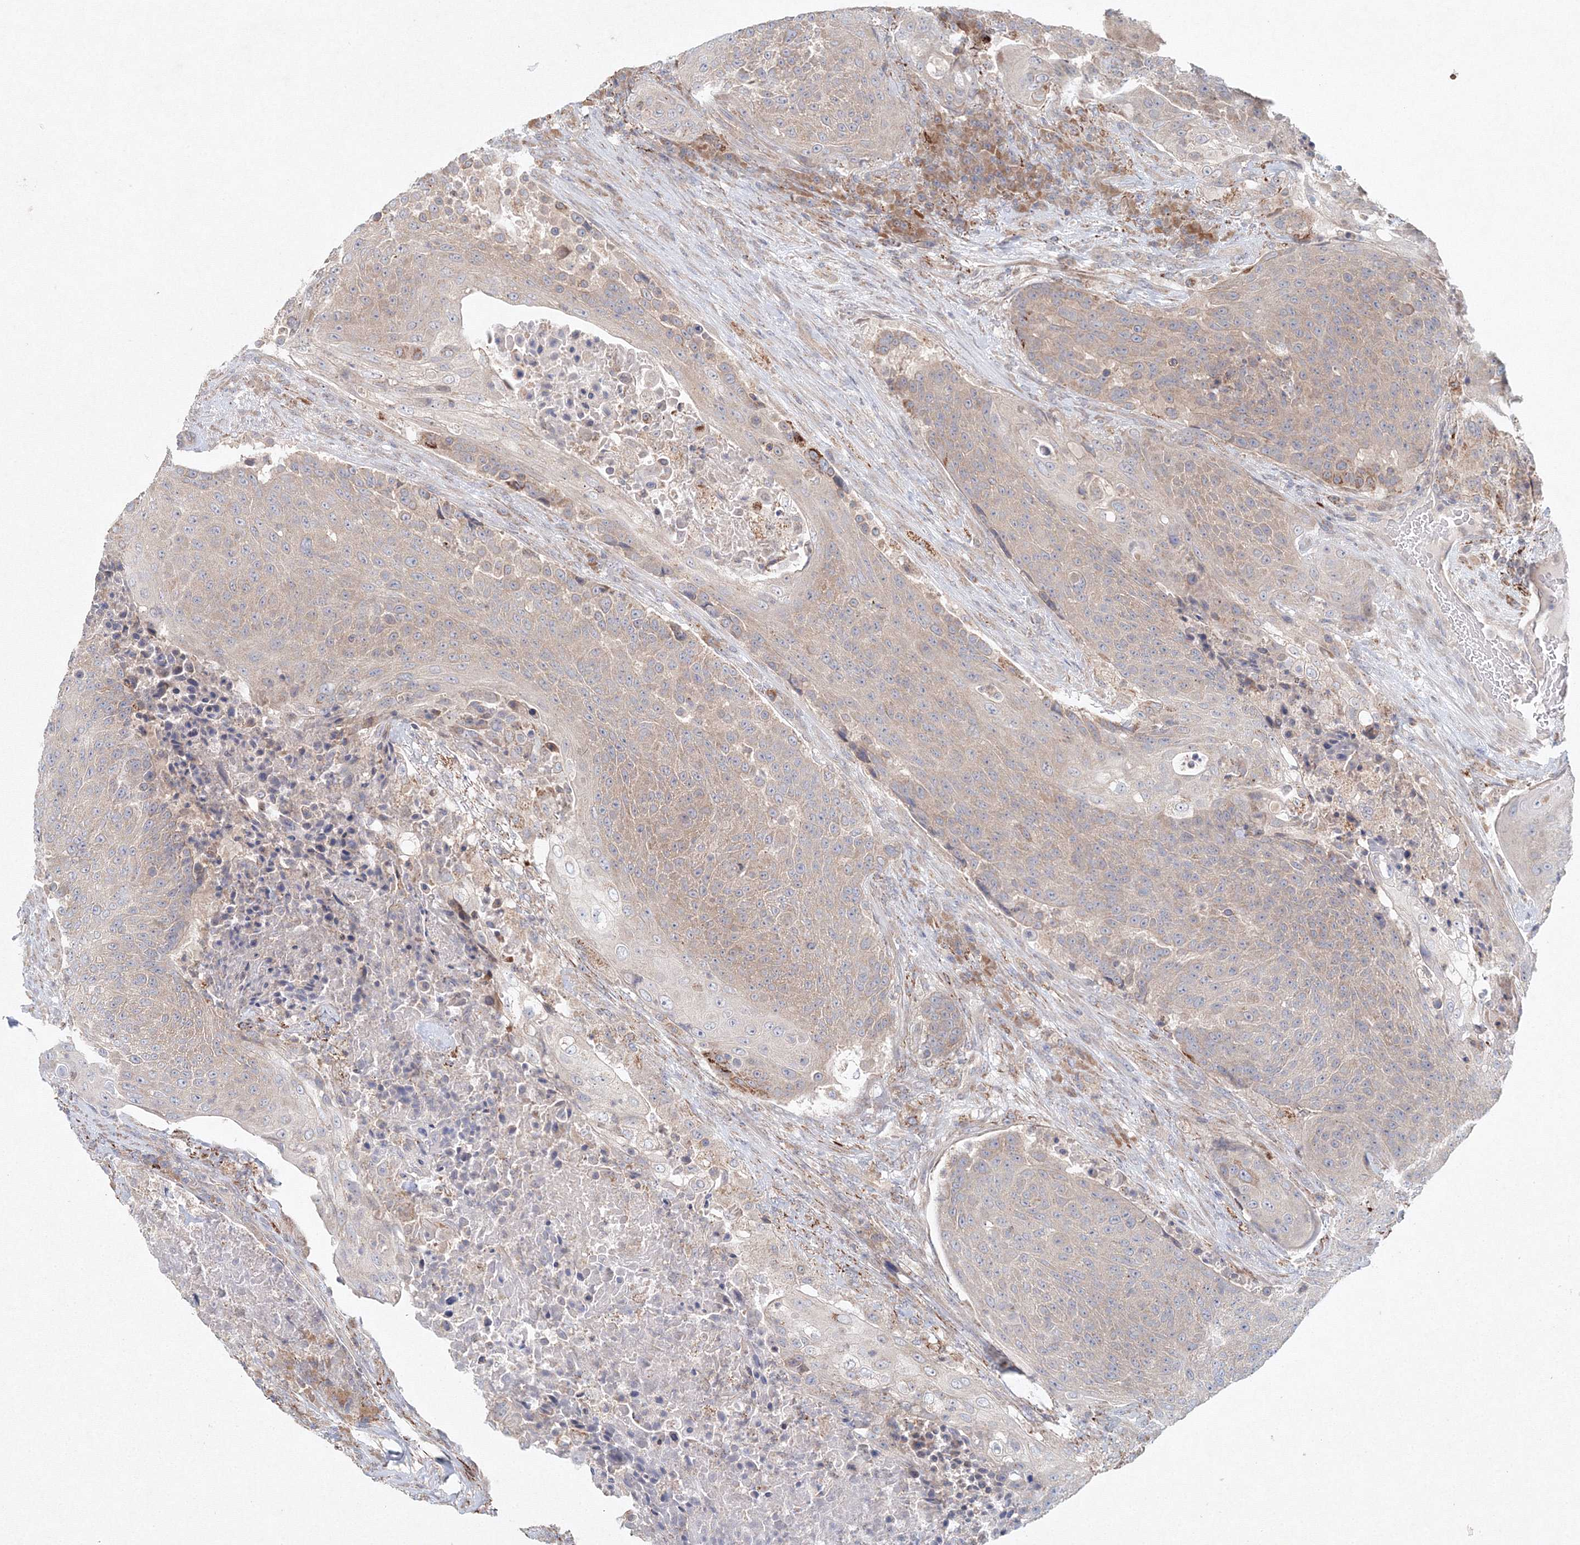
{"staining": {"intensity": "weak", "quantity": "25%-75%", "location": "cytoplasmic/membranous"}, "tissue": "urothelial cancer", "cell_type": "Tumor cells", "image_type": "cancer", "snomed": [{"axis": "morphology", "description": "Urothelial carcinoma, High grade"}, {"axis": "topography", "description": "Urinary bladder"}], "caption": "Immunohistochemical staining of urothelial carcinoma (high-grade) shows low levels of weak cytoplasmic/membranous positivity in about 25%-75% of tumor cells.", "gene": "WDR49", "patient": {"sex": "female", "age": 63}}